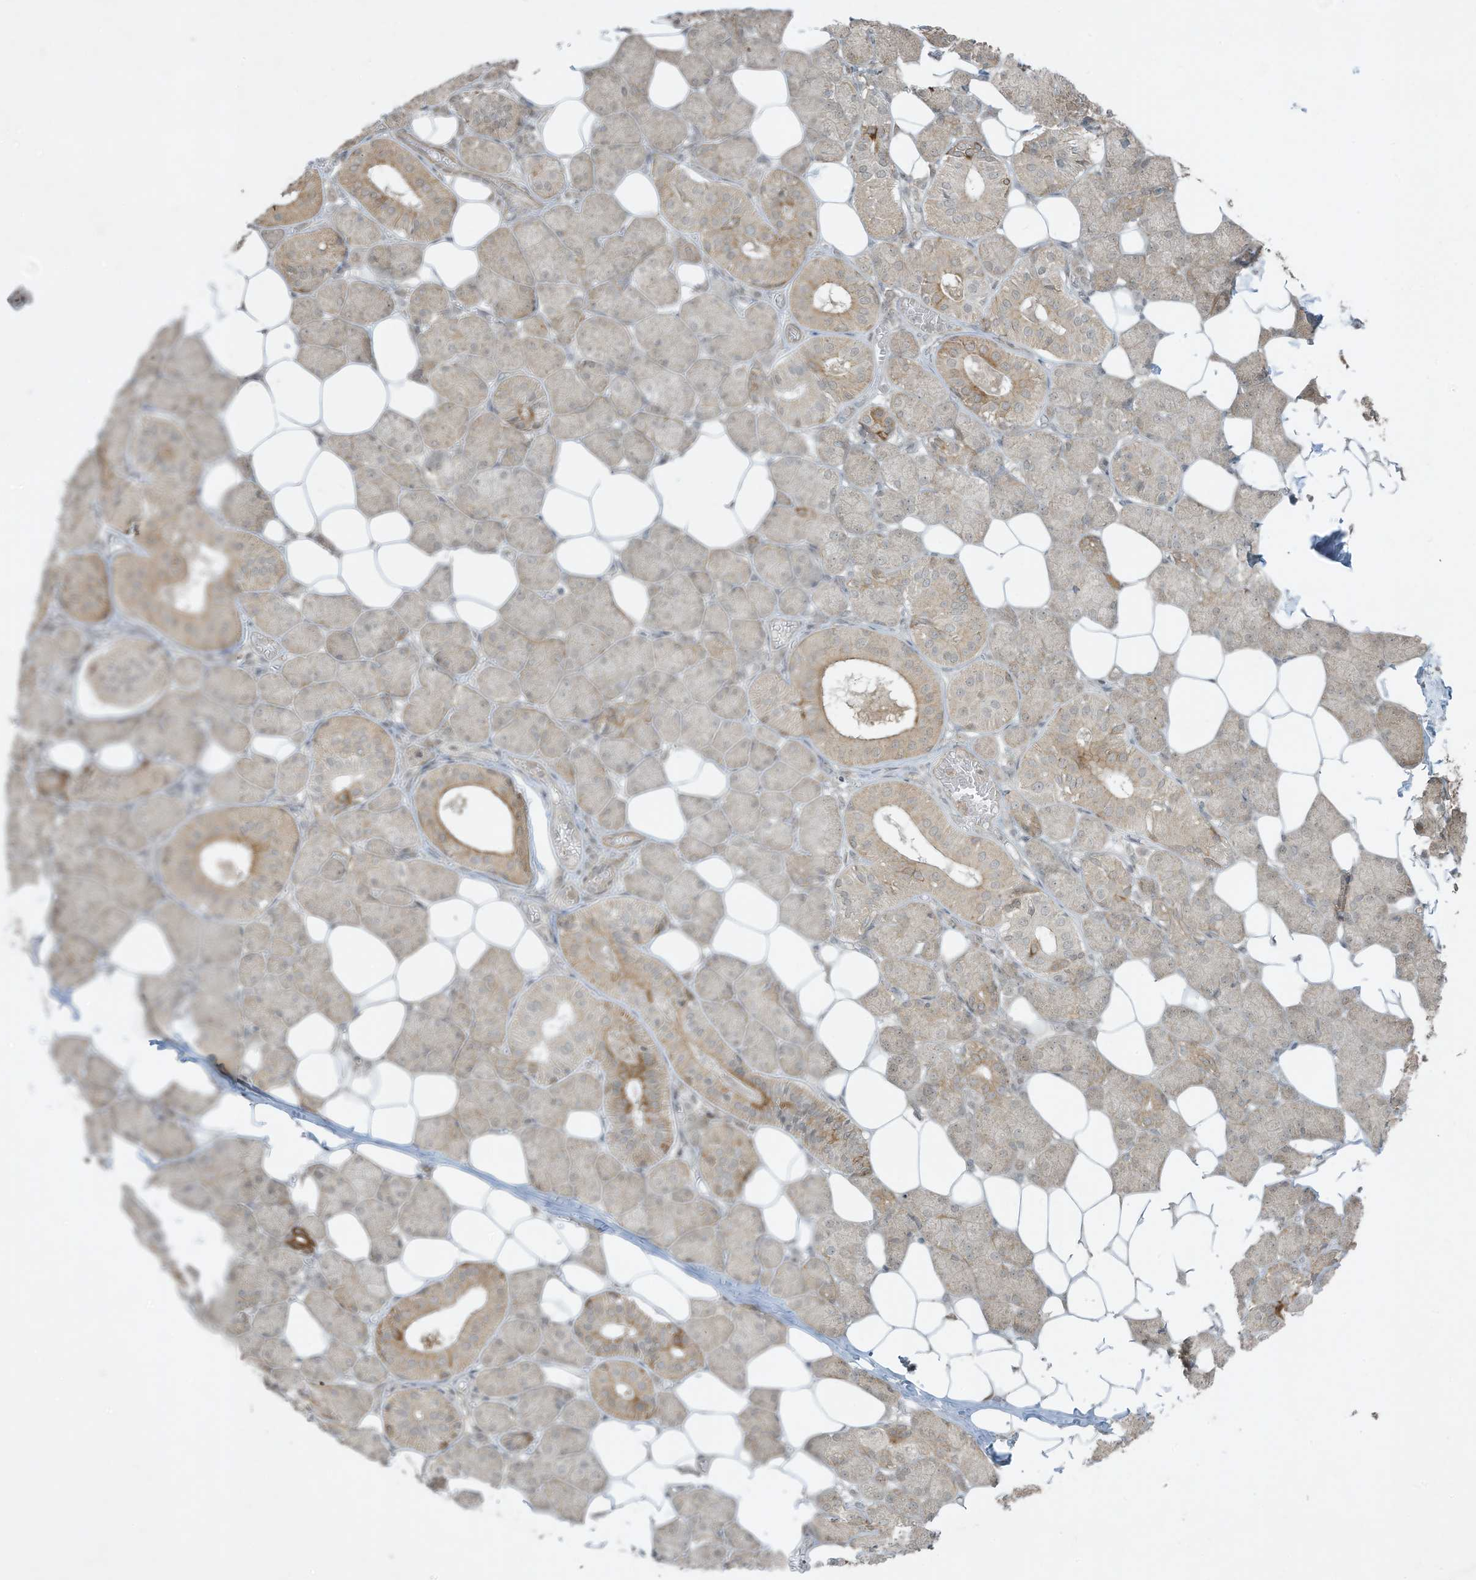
{"staining": {"intensity": "moderate", "quantity": "<25%", "location": "cytoplasmic/membranous"}, "tissue": "salivary gland", "cell_type": "Glandular cells", "image_type": "normal", "snomed": [{"axis": "morphology", "description": "Normal tissue, NOS"}, {"axis": "topography", "description": "Salivary gland"}], "caption": "DAB immunohistochemical staining of normal human salivary gland demonstrates moderate cytoplasmic/membranous protein staining in about <25% of glandular cells.", "gene": "ZNF263", "patient": {"sex": "female", "age": 33}}